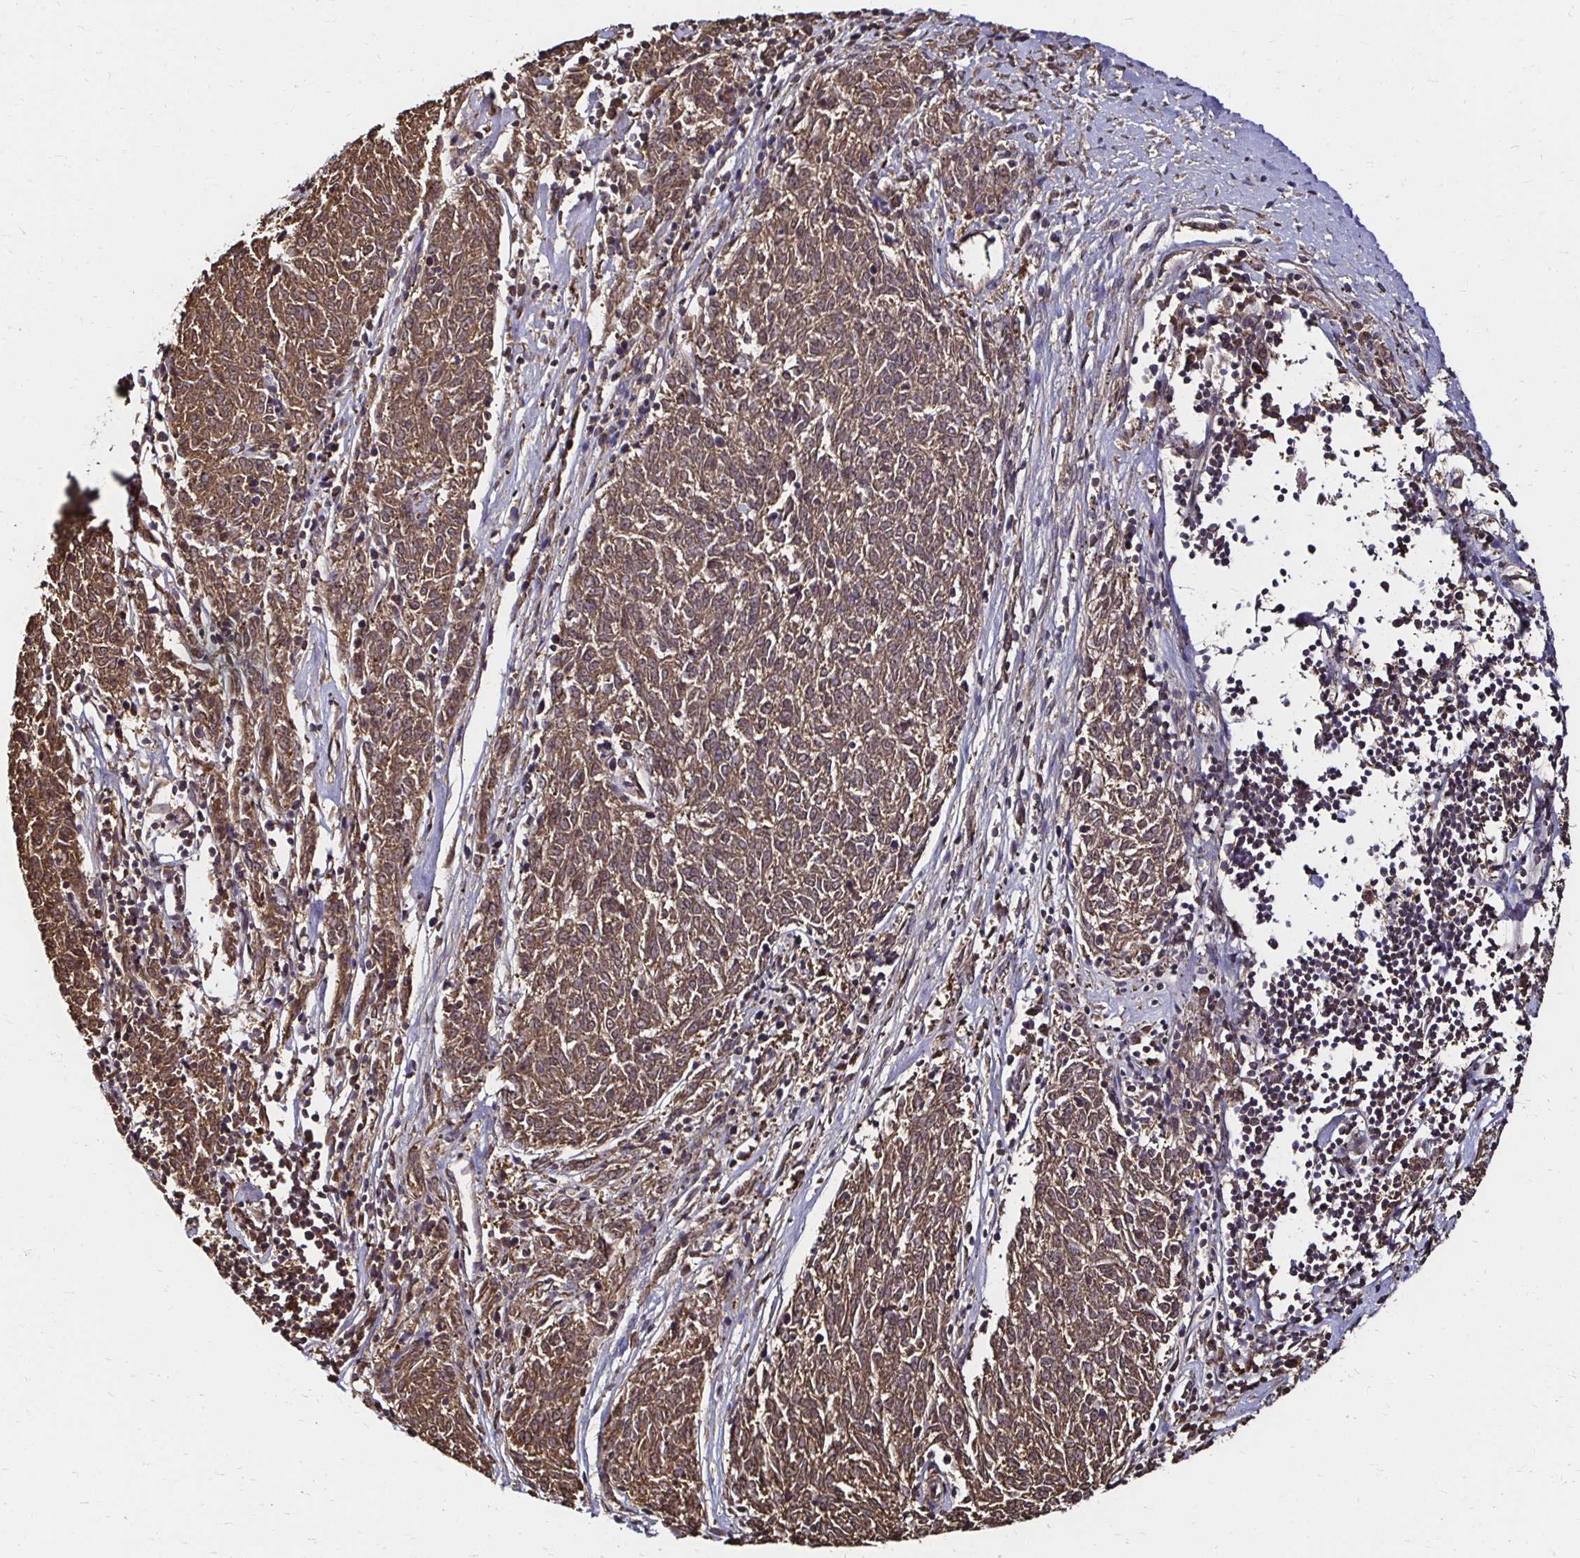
{"staining": {"intensity": "moderate", "quantity": ">75%", "location": "cytoplasmic/membranous"}, "tissue": "melanoma", "cell_type": "Tumor cells", "image_type": "cancer", "snomed": [{"axis": "morphology", "description": "Malignant melanoma, NOS"}, {"axis": "topography", "description": "Skin"}], "caption": "Immunohistochemistry image of malignant melanoma stained for a protein (brown), which displays medium levels of moderate cytoplasmic/membranous staining in approximately >75% of tumor cells.", "gene": "TXN", "patient": {"sex": "female", "age": 72}}